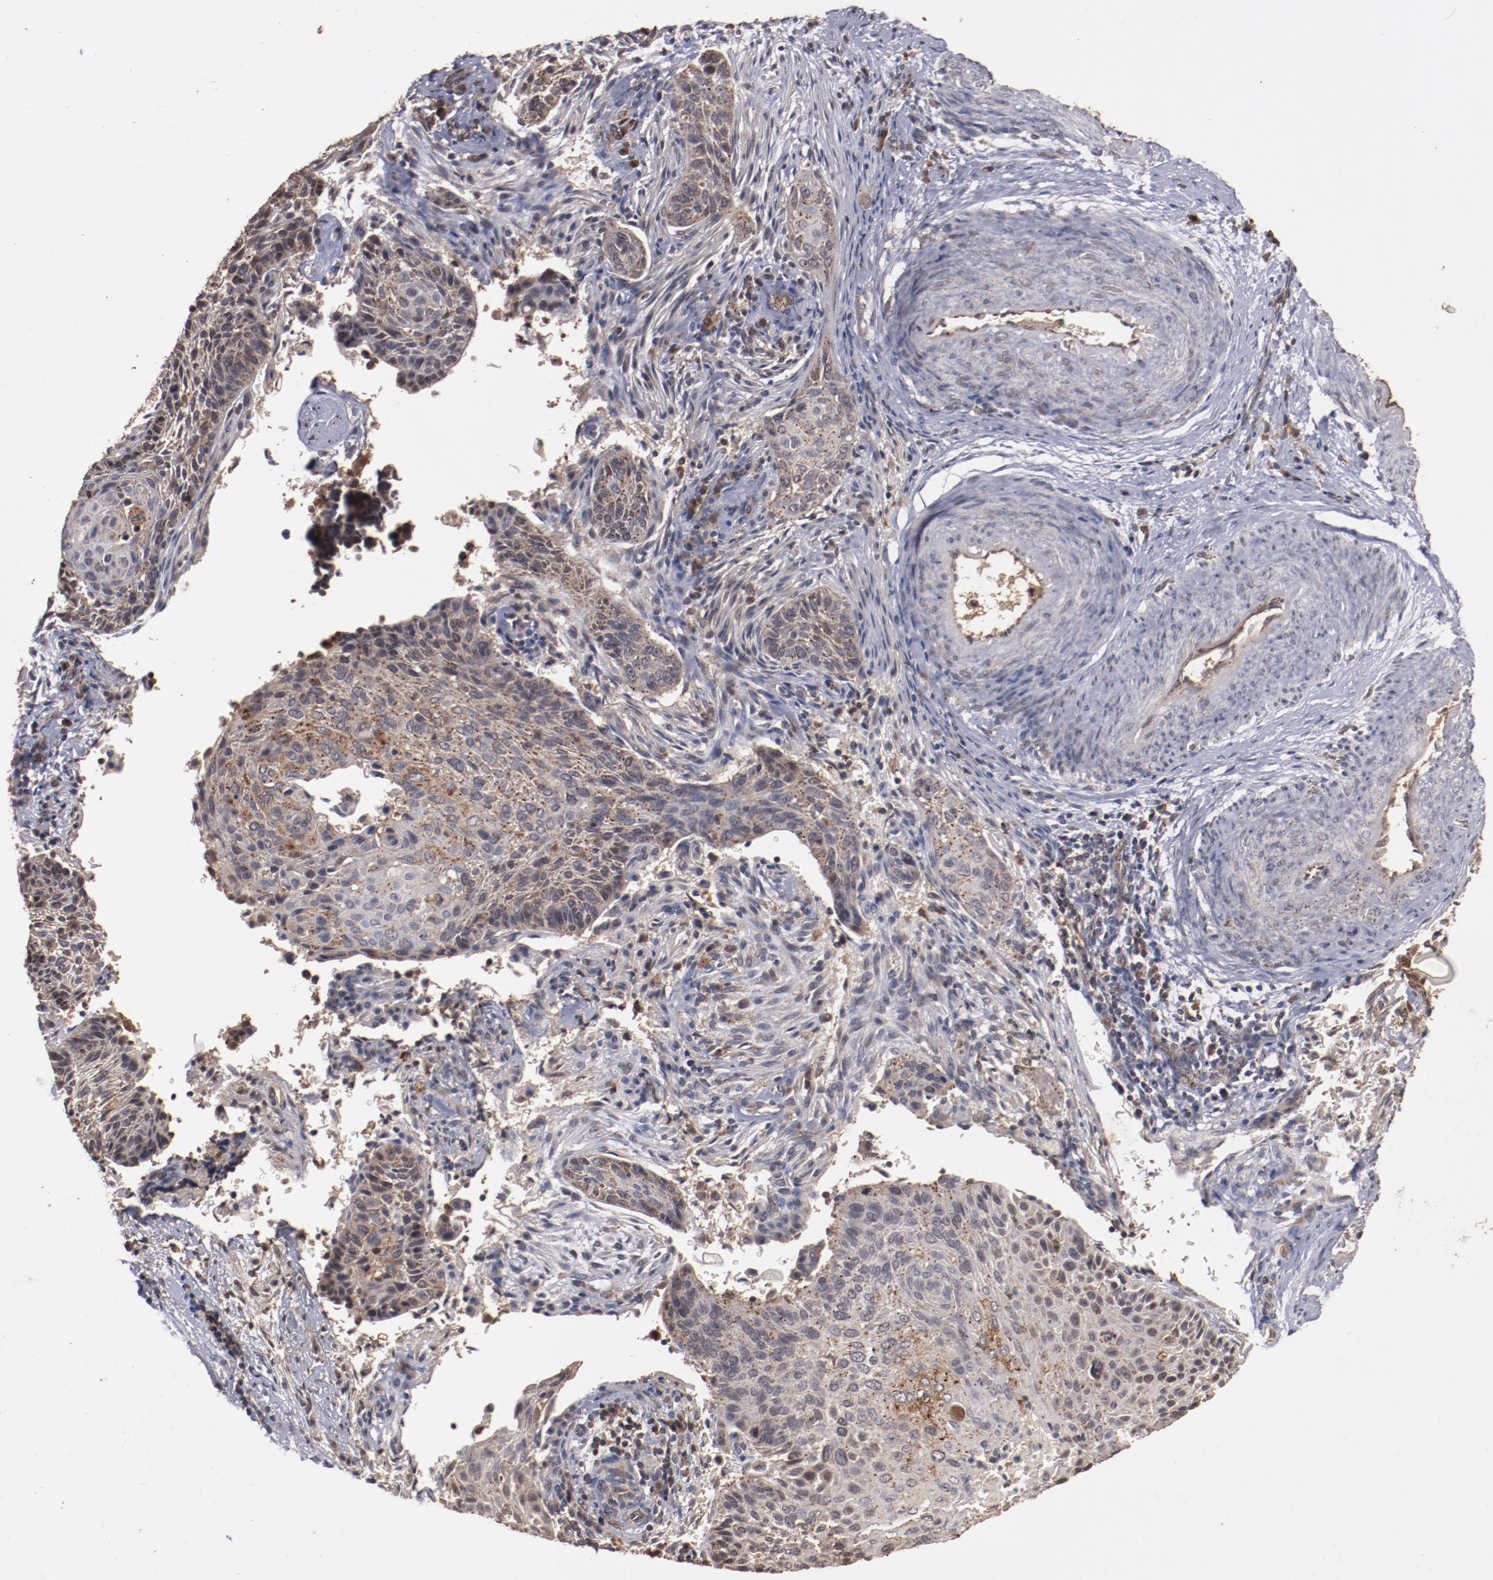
{"staining": {"intensity": "moderate", "quantity": ">75%", "location": "cytoplasmic/membranous"}, "tissue": "cervical cancer", "cell_type": "Tumor cells", "image_type": "cancer", "snomed": [{"axis": "morphology", "description": "Squamous cell carcinoma, NOS"}, {"axis": "topography", "description": "Cervix"}], "caption": "Immunohistochemical staining of human cervical squamous cell carcinoma displays moderate cytoplasmic/membranous protein positivity in about >75% of tumor cells.", "gene": "TENM1", "patient": {"sex": "female", "age": 33}}